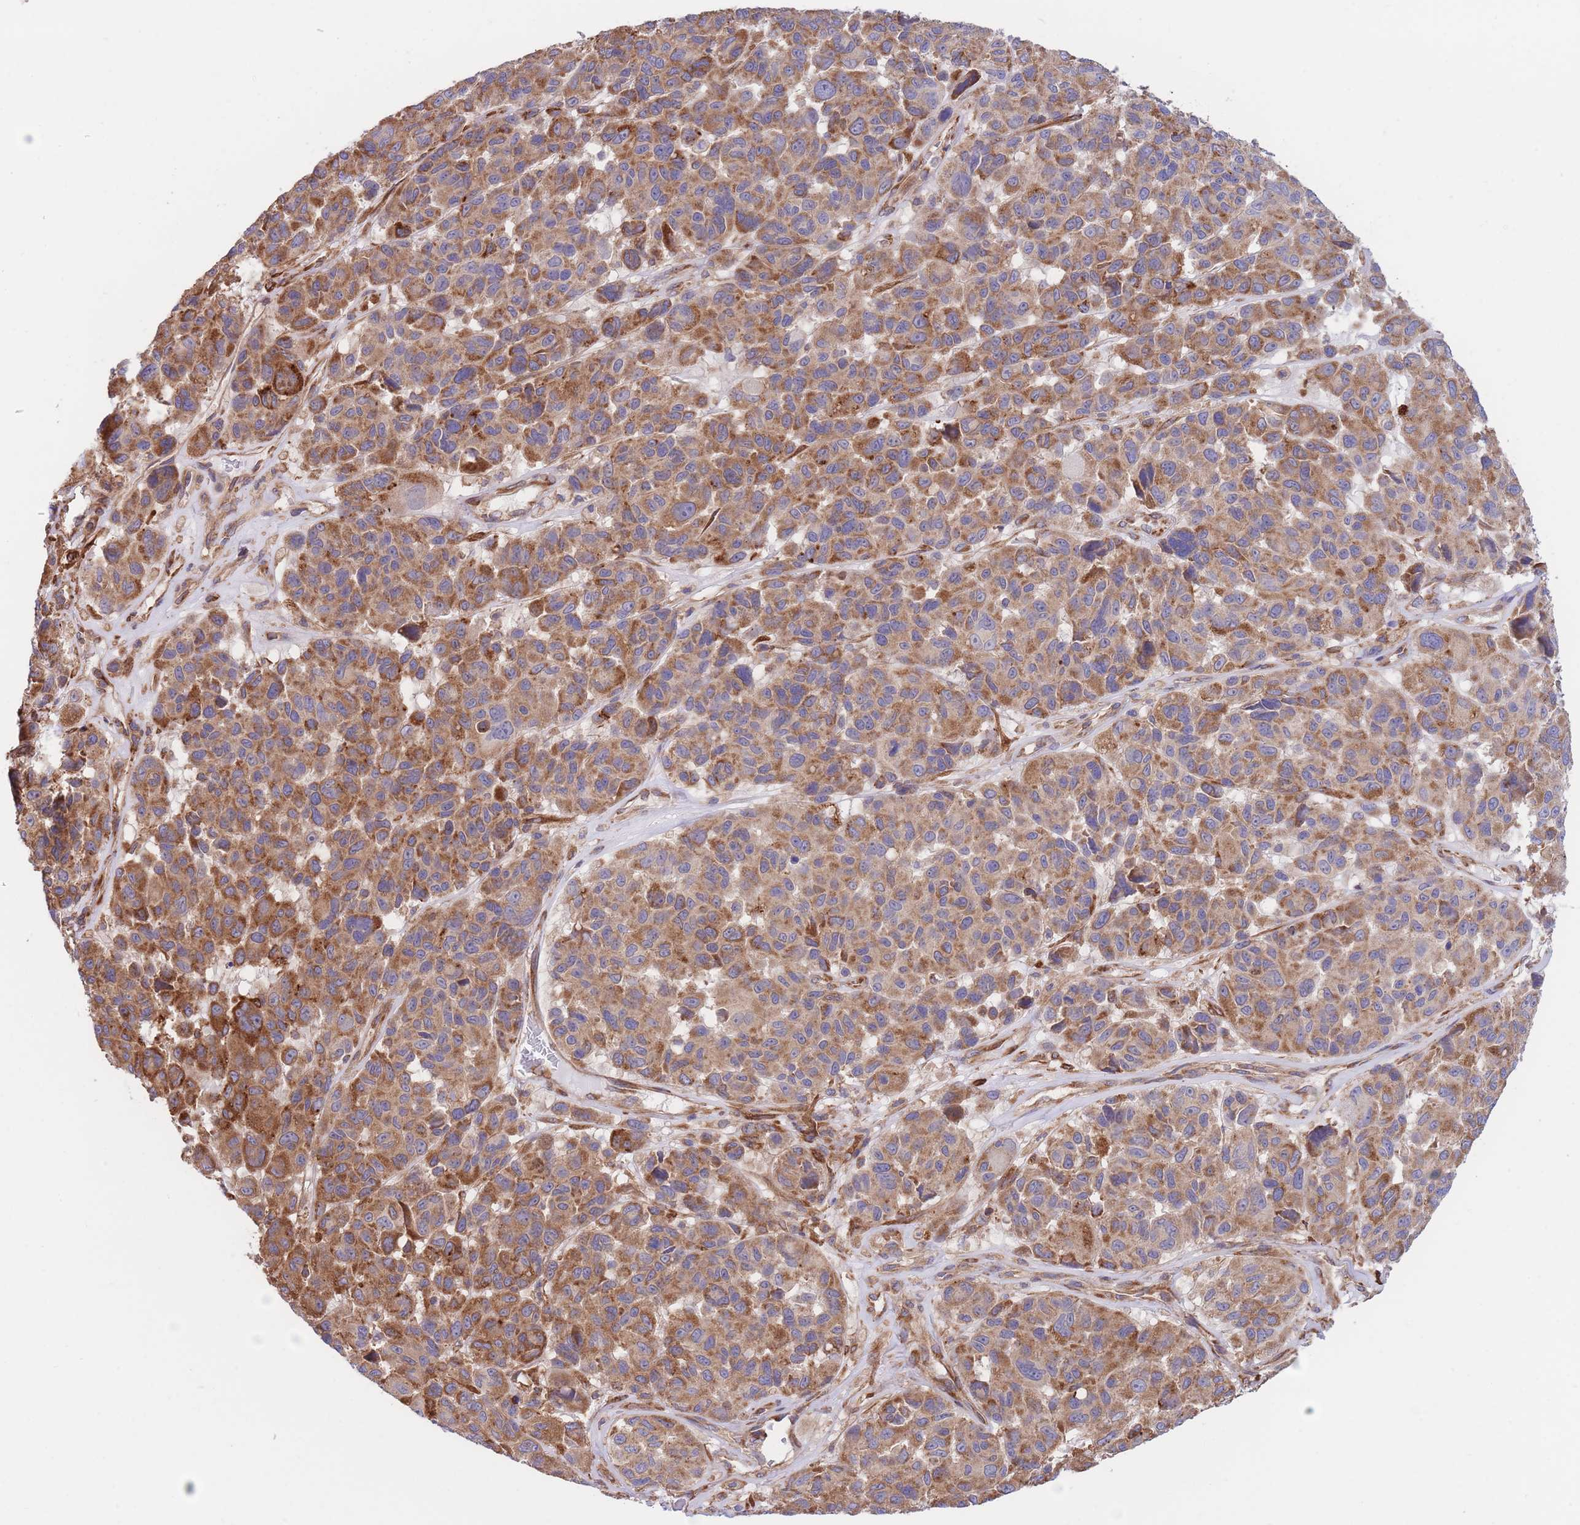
{"staining": {"intensity": "moderate", "quantity": ">75%", "location": "cytoplasmic/membranous"}, "tissue": "melanoma", "cell_type": "Tumor cells", "image_type": "cancer", "snomed": [{"axis": "morphology", "description": "Malignant melanoma, NOS"}, {"axis": "topography", "description": "Skin"}], "caption": "Immunohistochemistry (IHC) of malignant melanoma demonstrates medium levels of moderate cytoplasmic/membranous expression in about >75% of tumor cells. The staining was performed using DAB, with brown indicating positive protein expression. Nuclei are stained blue with hematoxylin.", "gene": "LRRN4CL", "patient": {"sex": "female", "age": 66}}